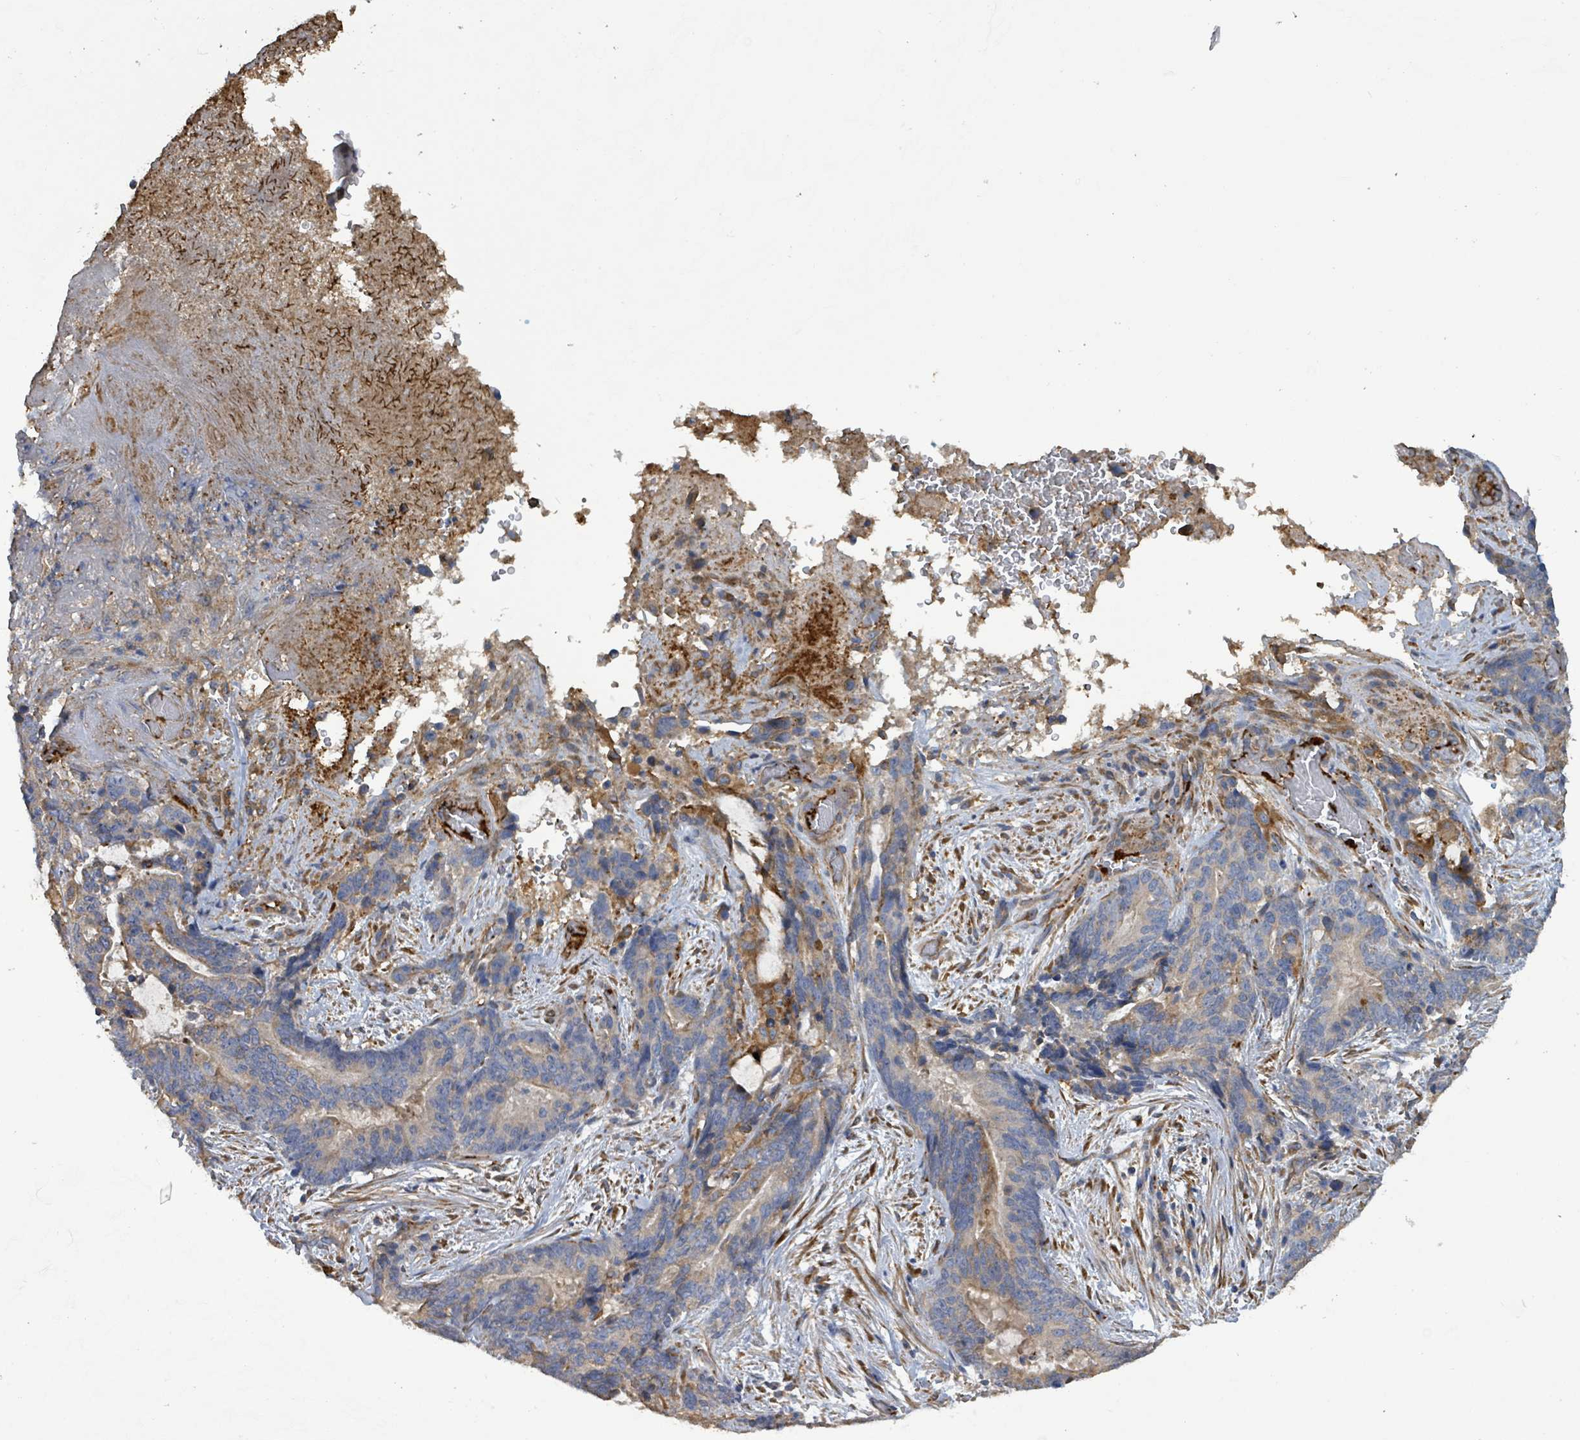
{"staining": {"intensity": "moderate", "quantity": "<25%", "location": "cytoplasmic/membranous"}, "tissue": "stomach cancer", "cell_type": "Tumor cells", "image_type": "cancer", "snomed": [{"axis": "morphology", "description": "Normal tissue, NOS"}, {"axis": "morphology", "description": "Adenocarcinoma, NOS"}, {"axis": "topography", "description": "Stomach"}], "caption": "A brown stain labels moderate cytoplasmic/membranous staining of a protein in human stomach cancer tumor cells. (DAB IHC, brown staining for protein, blue staining for nuclei).", "gene": "PLAAT1", "patient": {"sex": "female", "age": 64}}